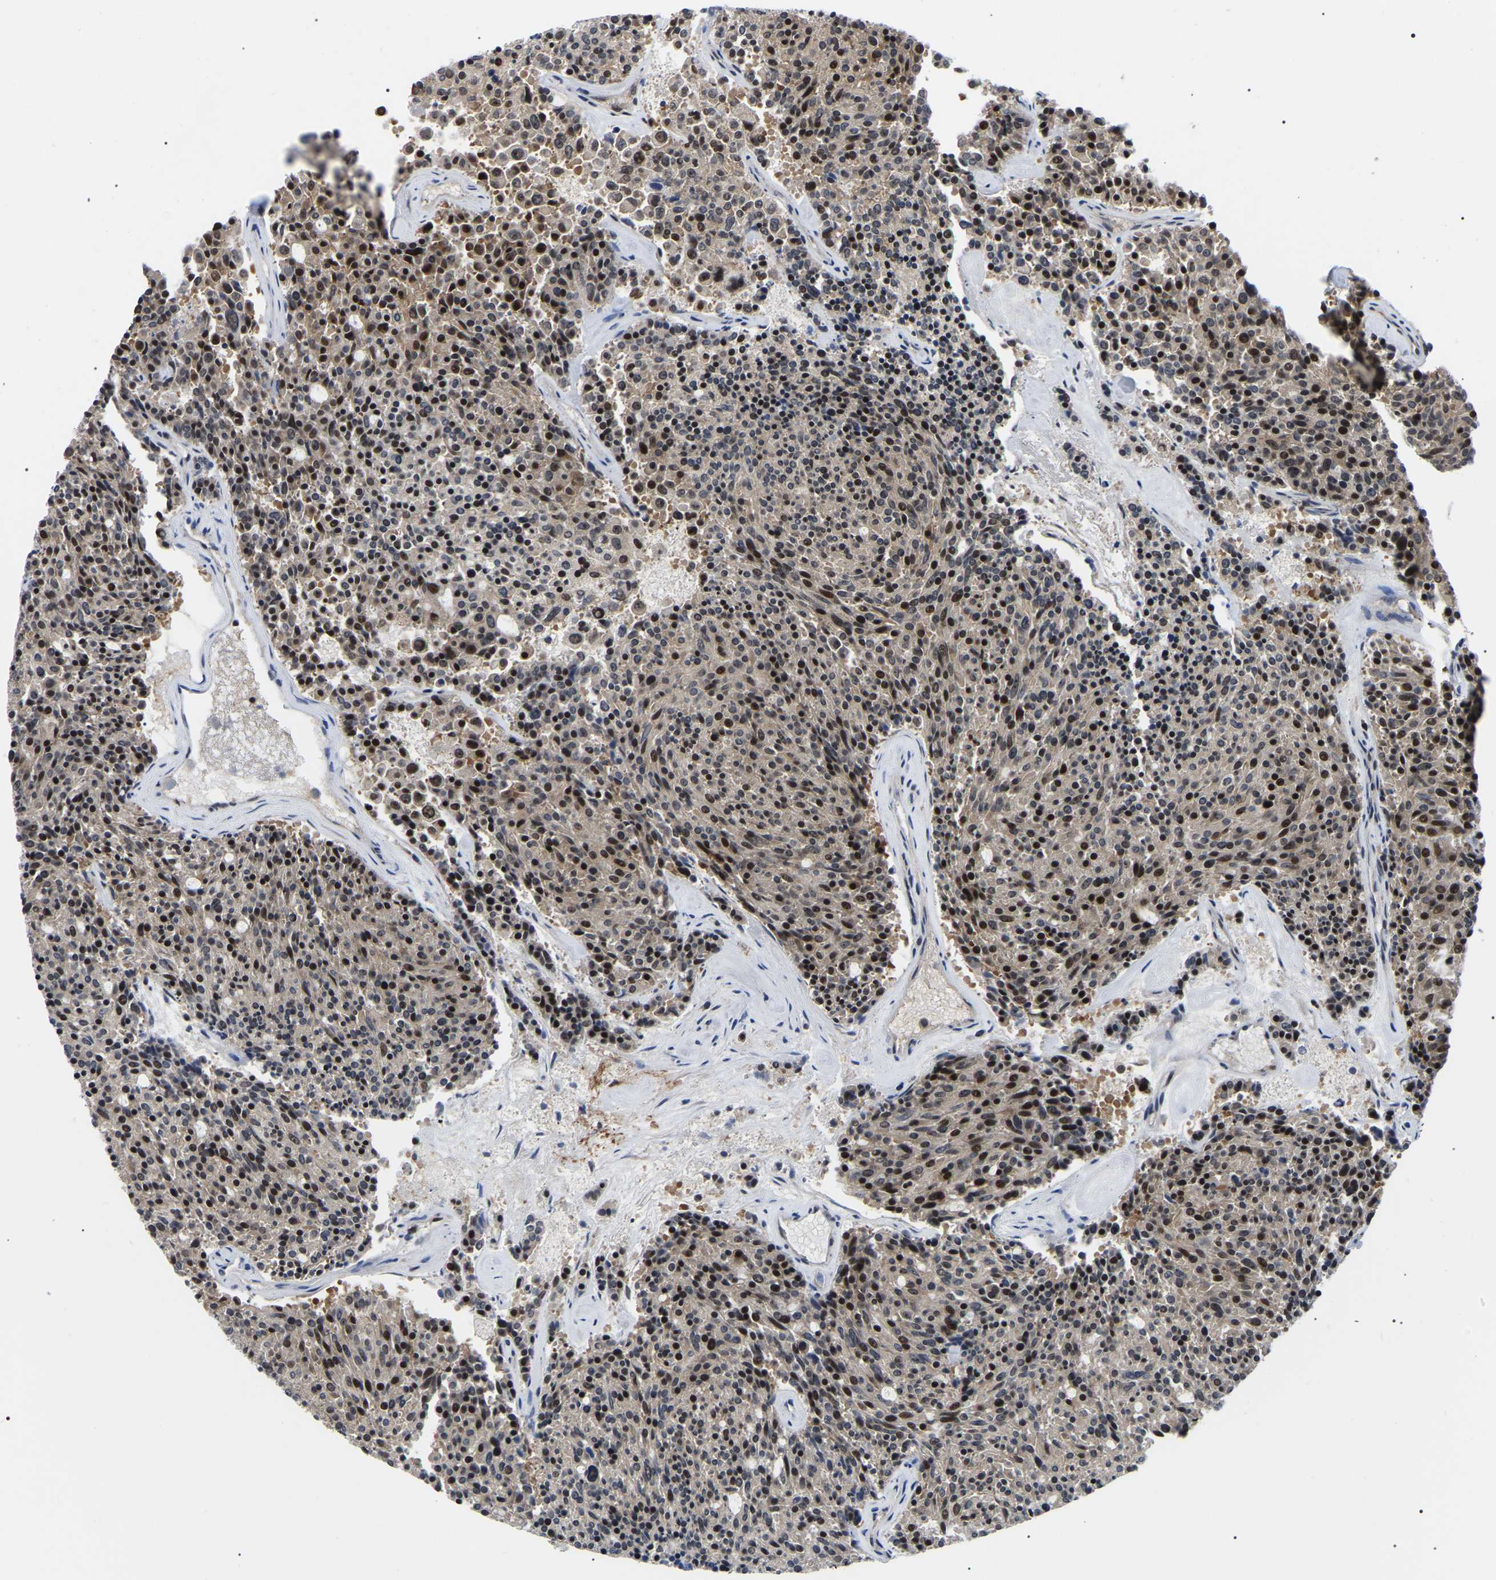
{"staining": {"intensity": "strong", "quantity": "25%-75%", "location": "nuclear"}, "tissue": "carcinoid", "cell_type": "Tumor cells", "image_type": "cancer", "snomed": [{"axis": "morphology", "description": "Carcinoid, malignant, NOS"}, {"axis": "topography", "description": "Pancreas"}], "caption": "Carcinoid stained with a brown dye shows strong nuclear positive expression in about 25%-75% of tumor cells.", "gene": "RRP1B", "patient": {"sex": "female", "age": 54}}